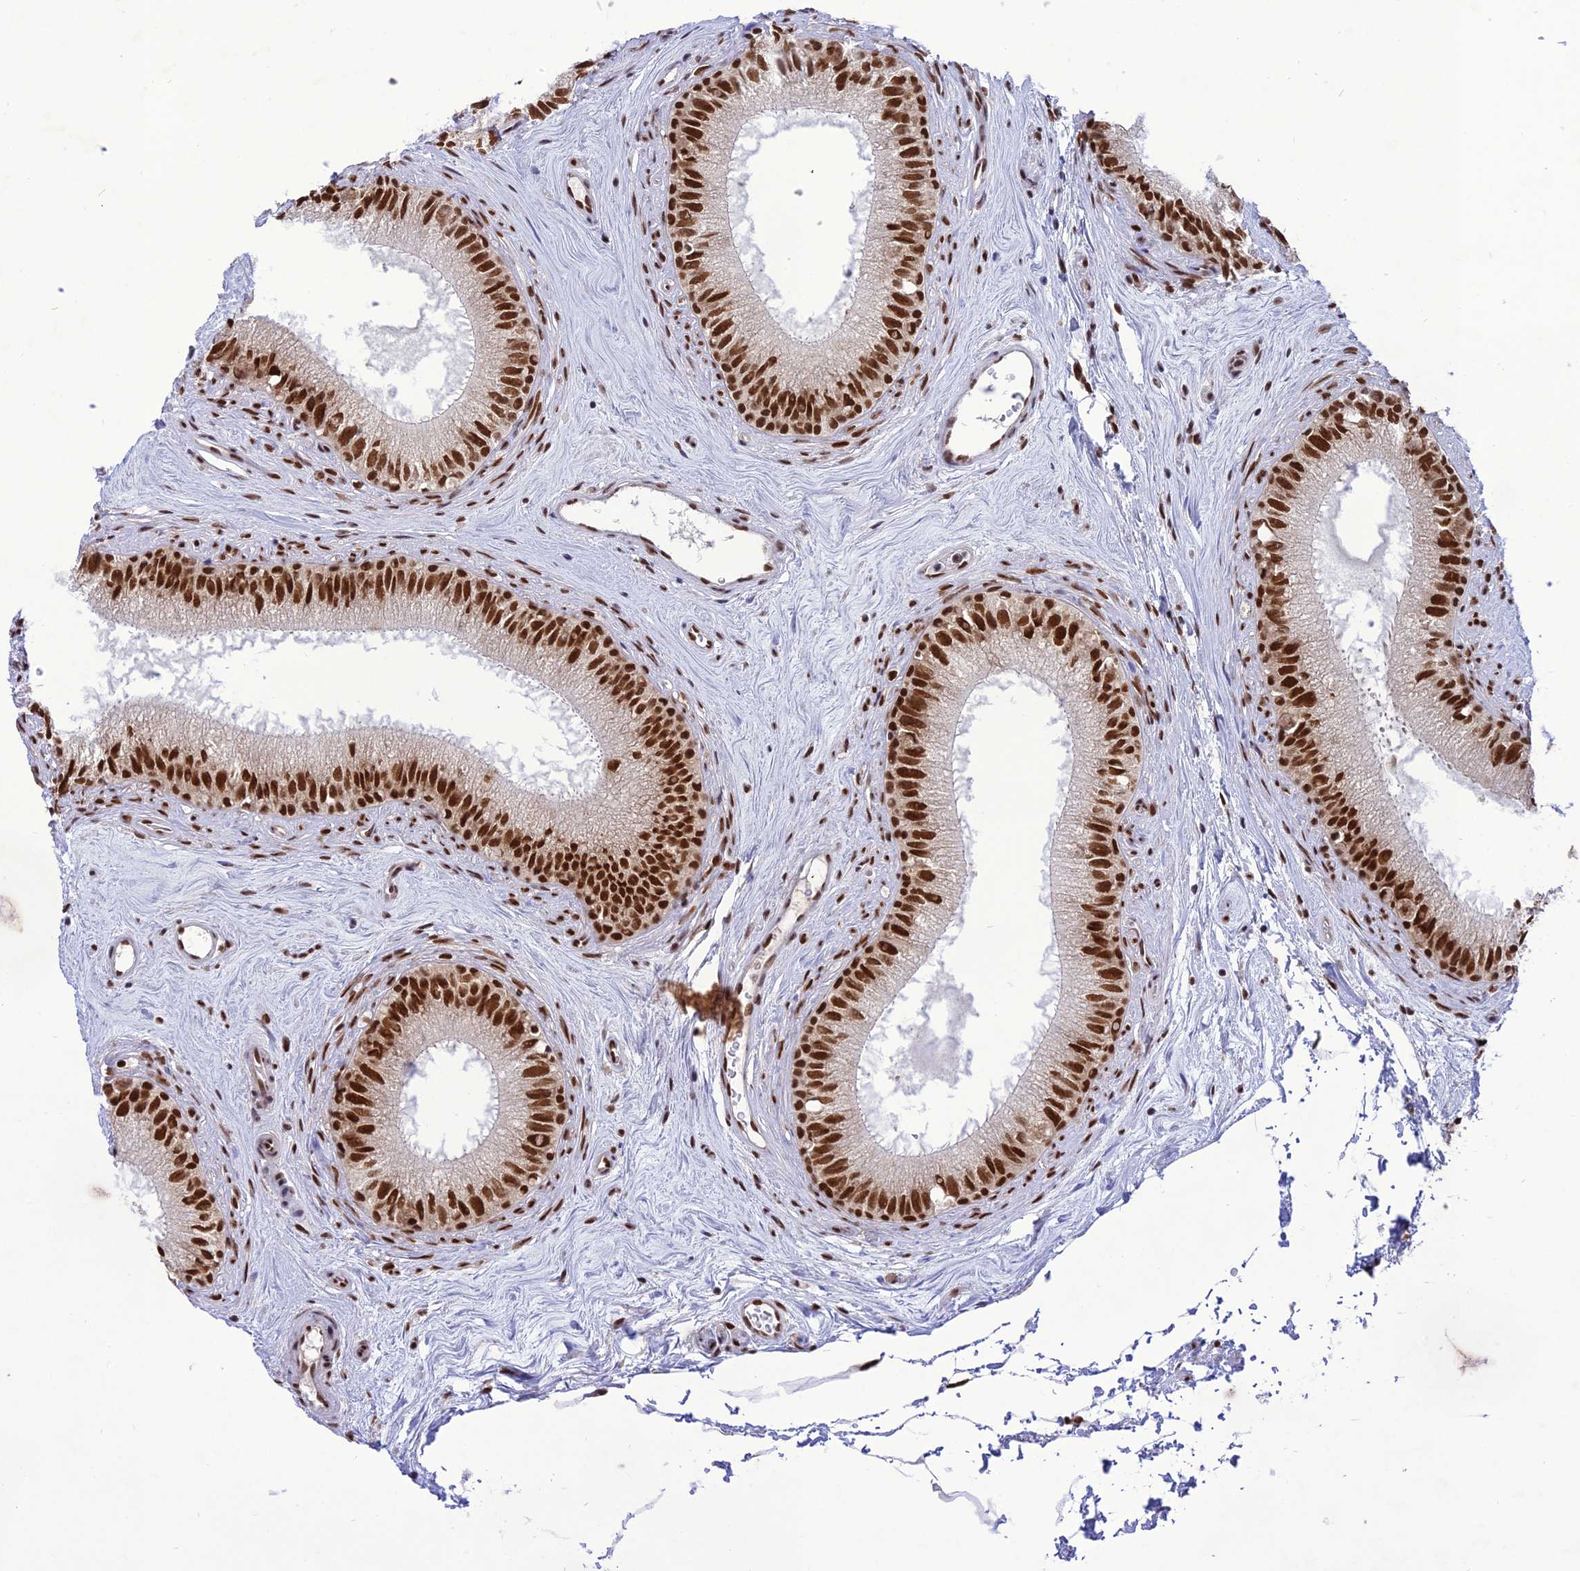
{"staining": {"intensity": "strong", "quantity": ">75%", "location": "nuclear"}, "tissue": "epididymis", "cell_type": "Glandular cells", "image_type": "normal", "snomed": [{"axis": "morphology", "description": "Normal tissue, NOS"}, {"axis": "topography", "description": "Epididymis"}], "caption": "A histopathology image of epididymis stained for a protein reveals strong nuclear brown staining in glandular cells. The staining was performed using DAB (3,3'-diaminobenzidine) to visualize the protein expression in brown, while the nuclei were stained in blue with hematoxylin (Magnification: 20x).", "gene": "DDX1", "patient": {"sex": "male", "age": 71}}